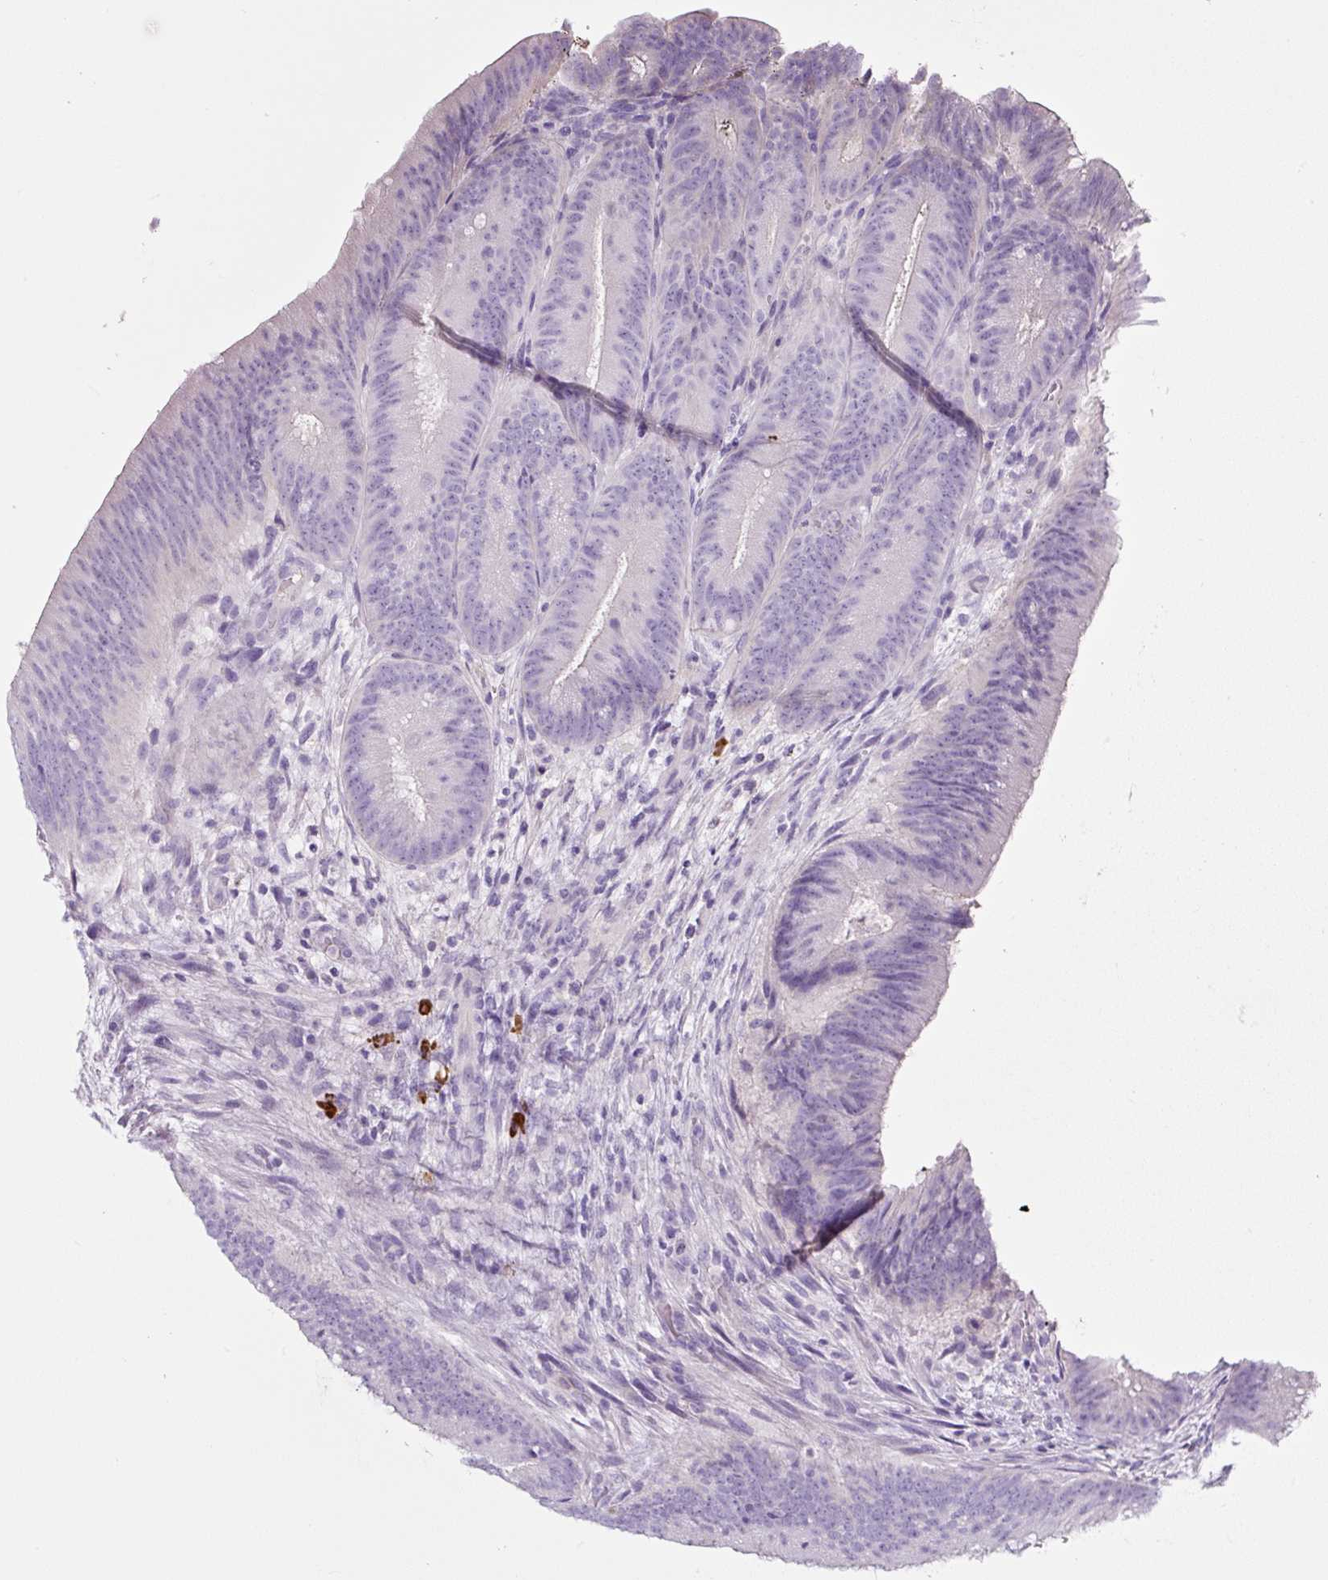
{"staining": {"intensity": "negative", "quantity": "none", "location": "none"}, "tissue": "colorectal cancer", "cell_type": "Tumor cells", "image_type": "cancer", "snomed": [{"axis": "morphology", "description": "Adenocarcinoma, NOS"}, {"axis": "topography", "description": "Colon"}], "caption": "IHC of colorectal cancer shows no staining in tumor cells.", "gene": "RNF212B", "patient": {"sex": "female", "age": 43}}